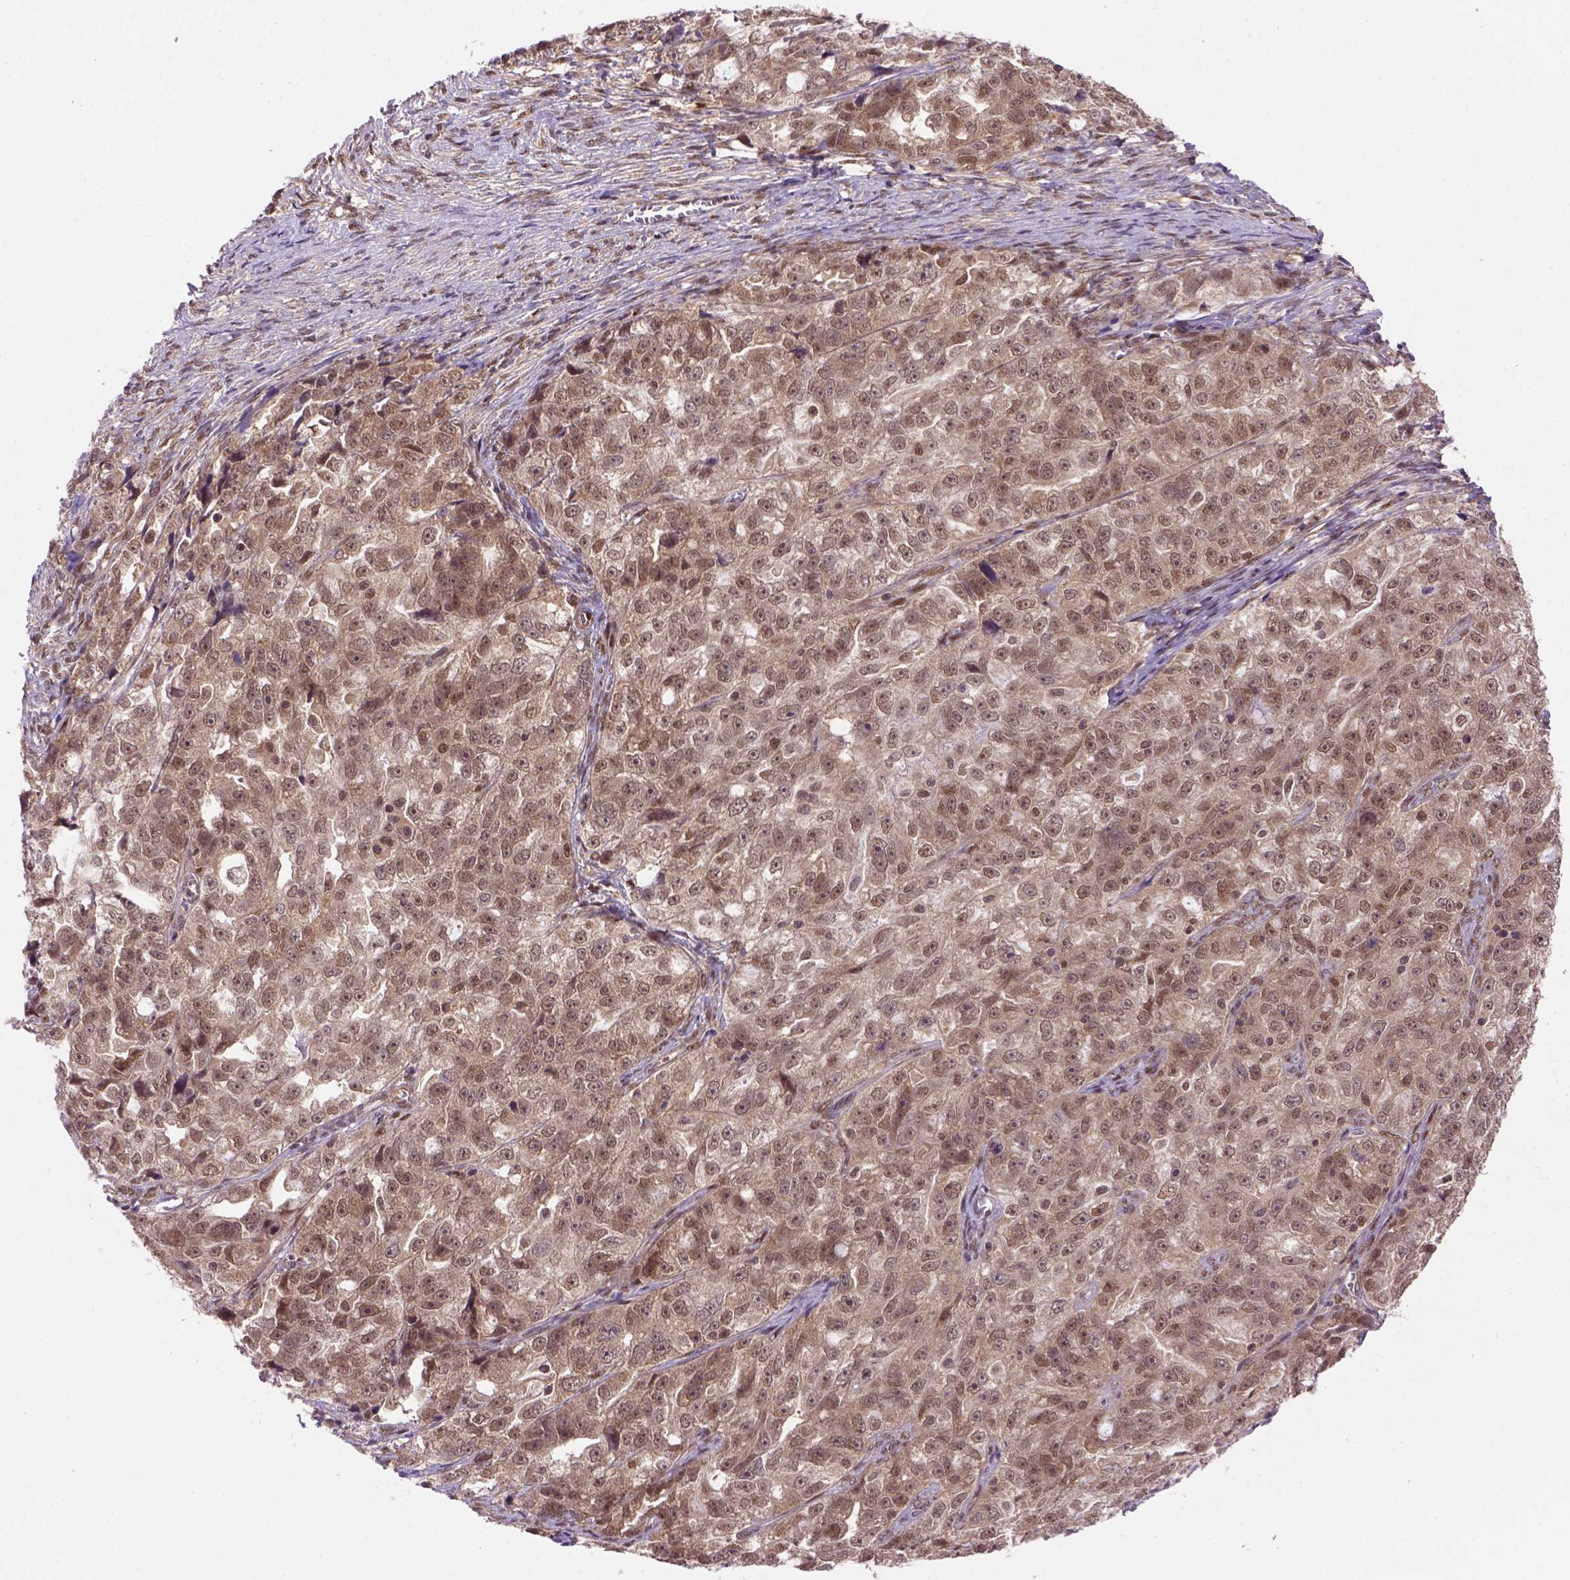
{"staining": {"intensity": "moderate", "quantity": ">75%", "location": "cytoplasmic/membranous,nuclear"}, "tissue": "ovarian cancer", "cell_type": "Tumor cells", "image_type": "cancer", "snomed": [{"axis": "morphology", "description": "Cystadenocarcinoma, serous, NOS"}, {"axis": "topography", "description": "Ovary"}], "caption": "IHC of human serous cystadenocarcinoma (ovarian) displays medium levels of moderate cytoplasmic/membranous and nuclear staining in about >75% of tumor cells.", "gene": "PSMC2", "patient": {"sex": "female", "age": 51}}